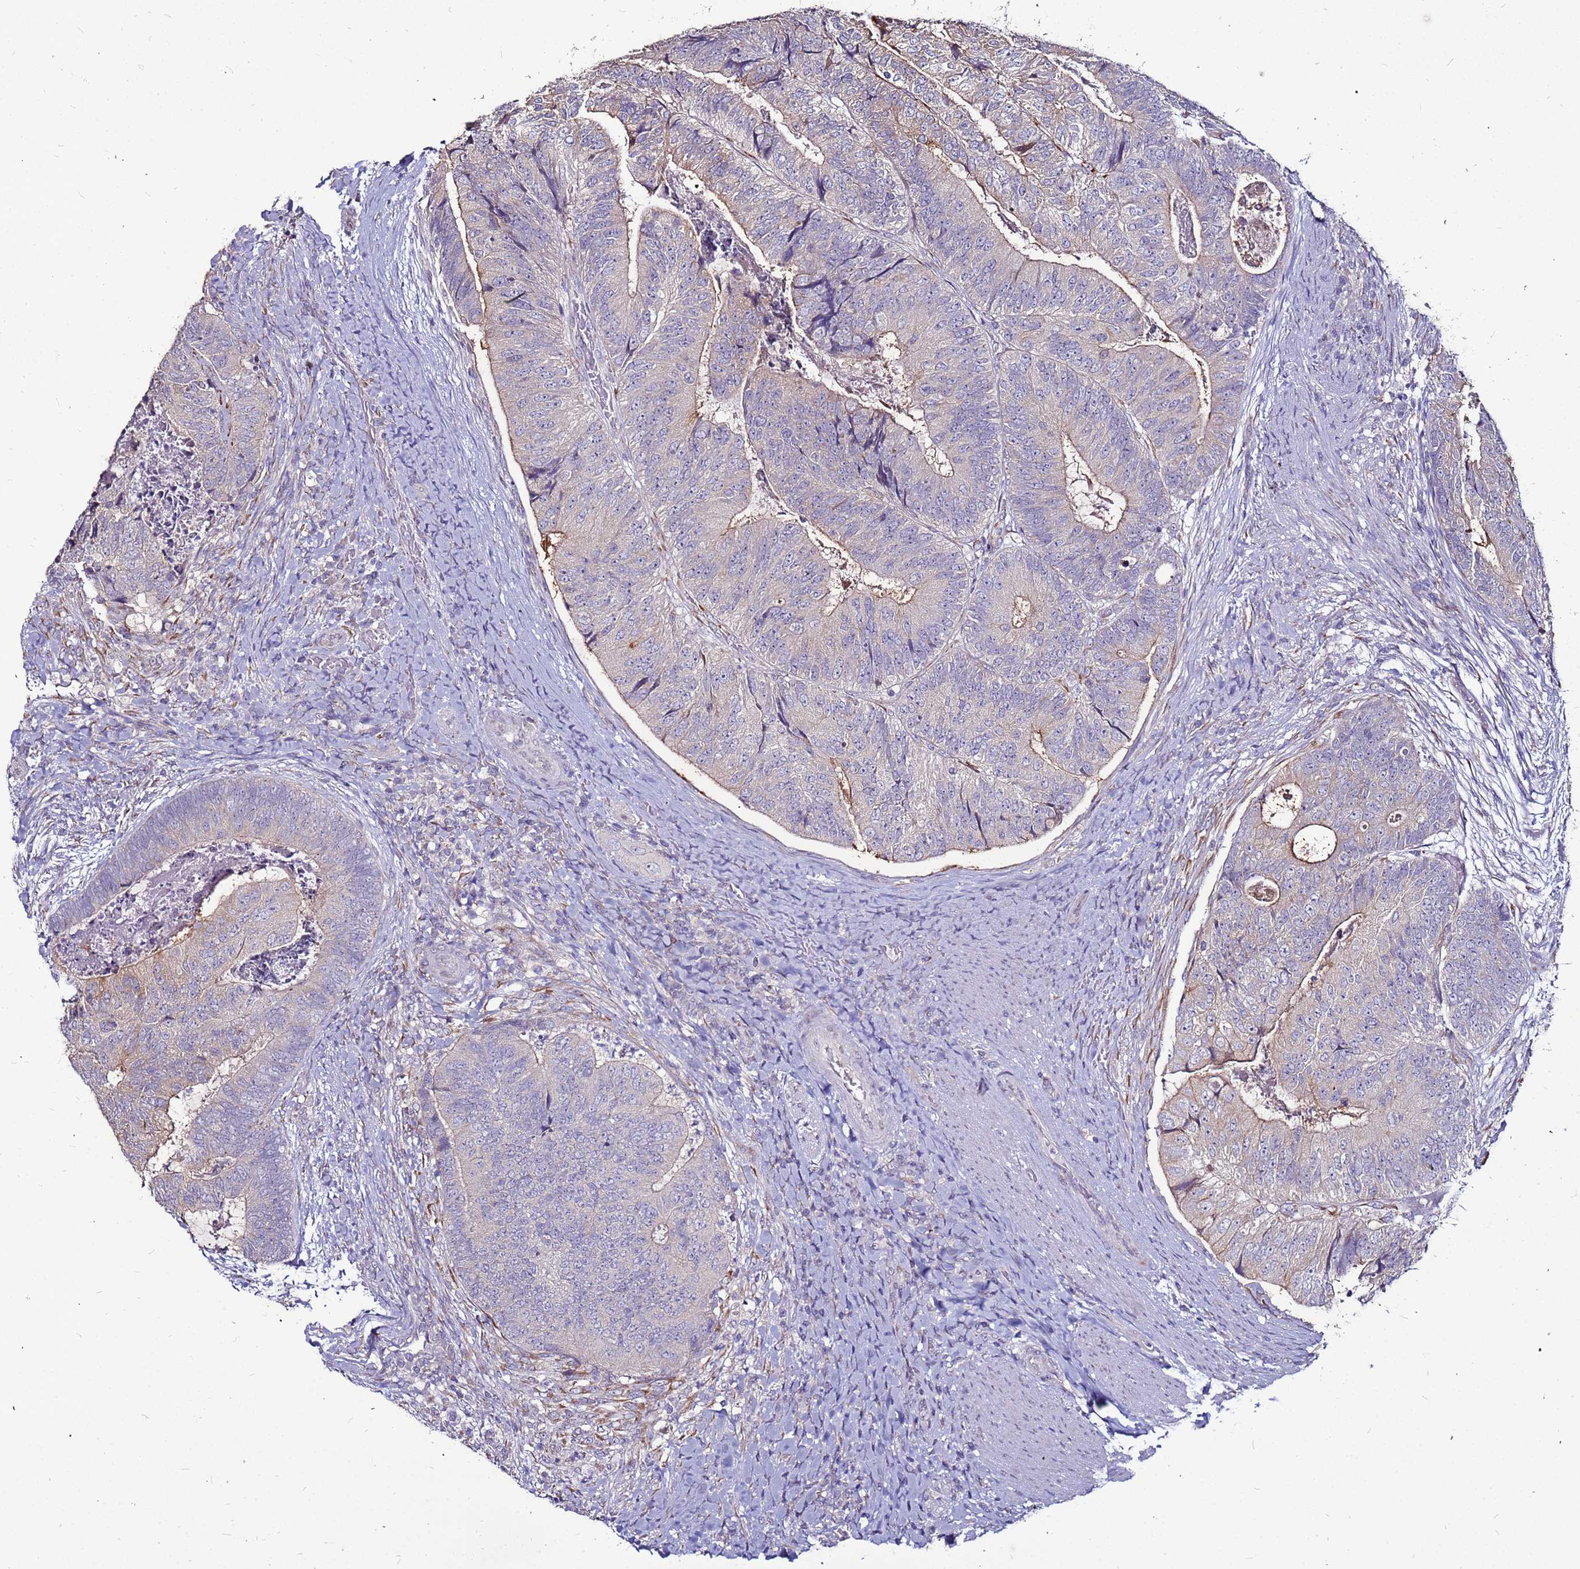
{"staining": {"intensity": "weak", "quantity": "<25%", "location": "cytoplasmic/membranous"}, "tissue": "colorectal cancer", "cell_type": "Tumor cells", "image_type": "cancer", "snomed": [{"axis": "morphology", "description": "Adenocarcinoma, NOS"}, {"axis": "topography", "description": "Colon"}], "caption": "IHC of colorectal cancer demonstrates no staining in tumor cells.", "gene": "SLC44A3", "patient": {"sex": "female", "age": 67}}